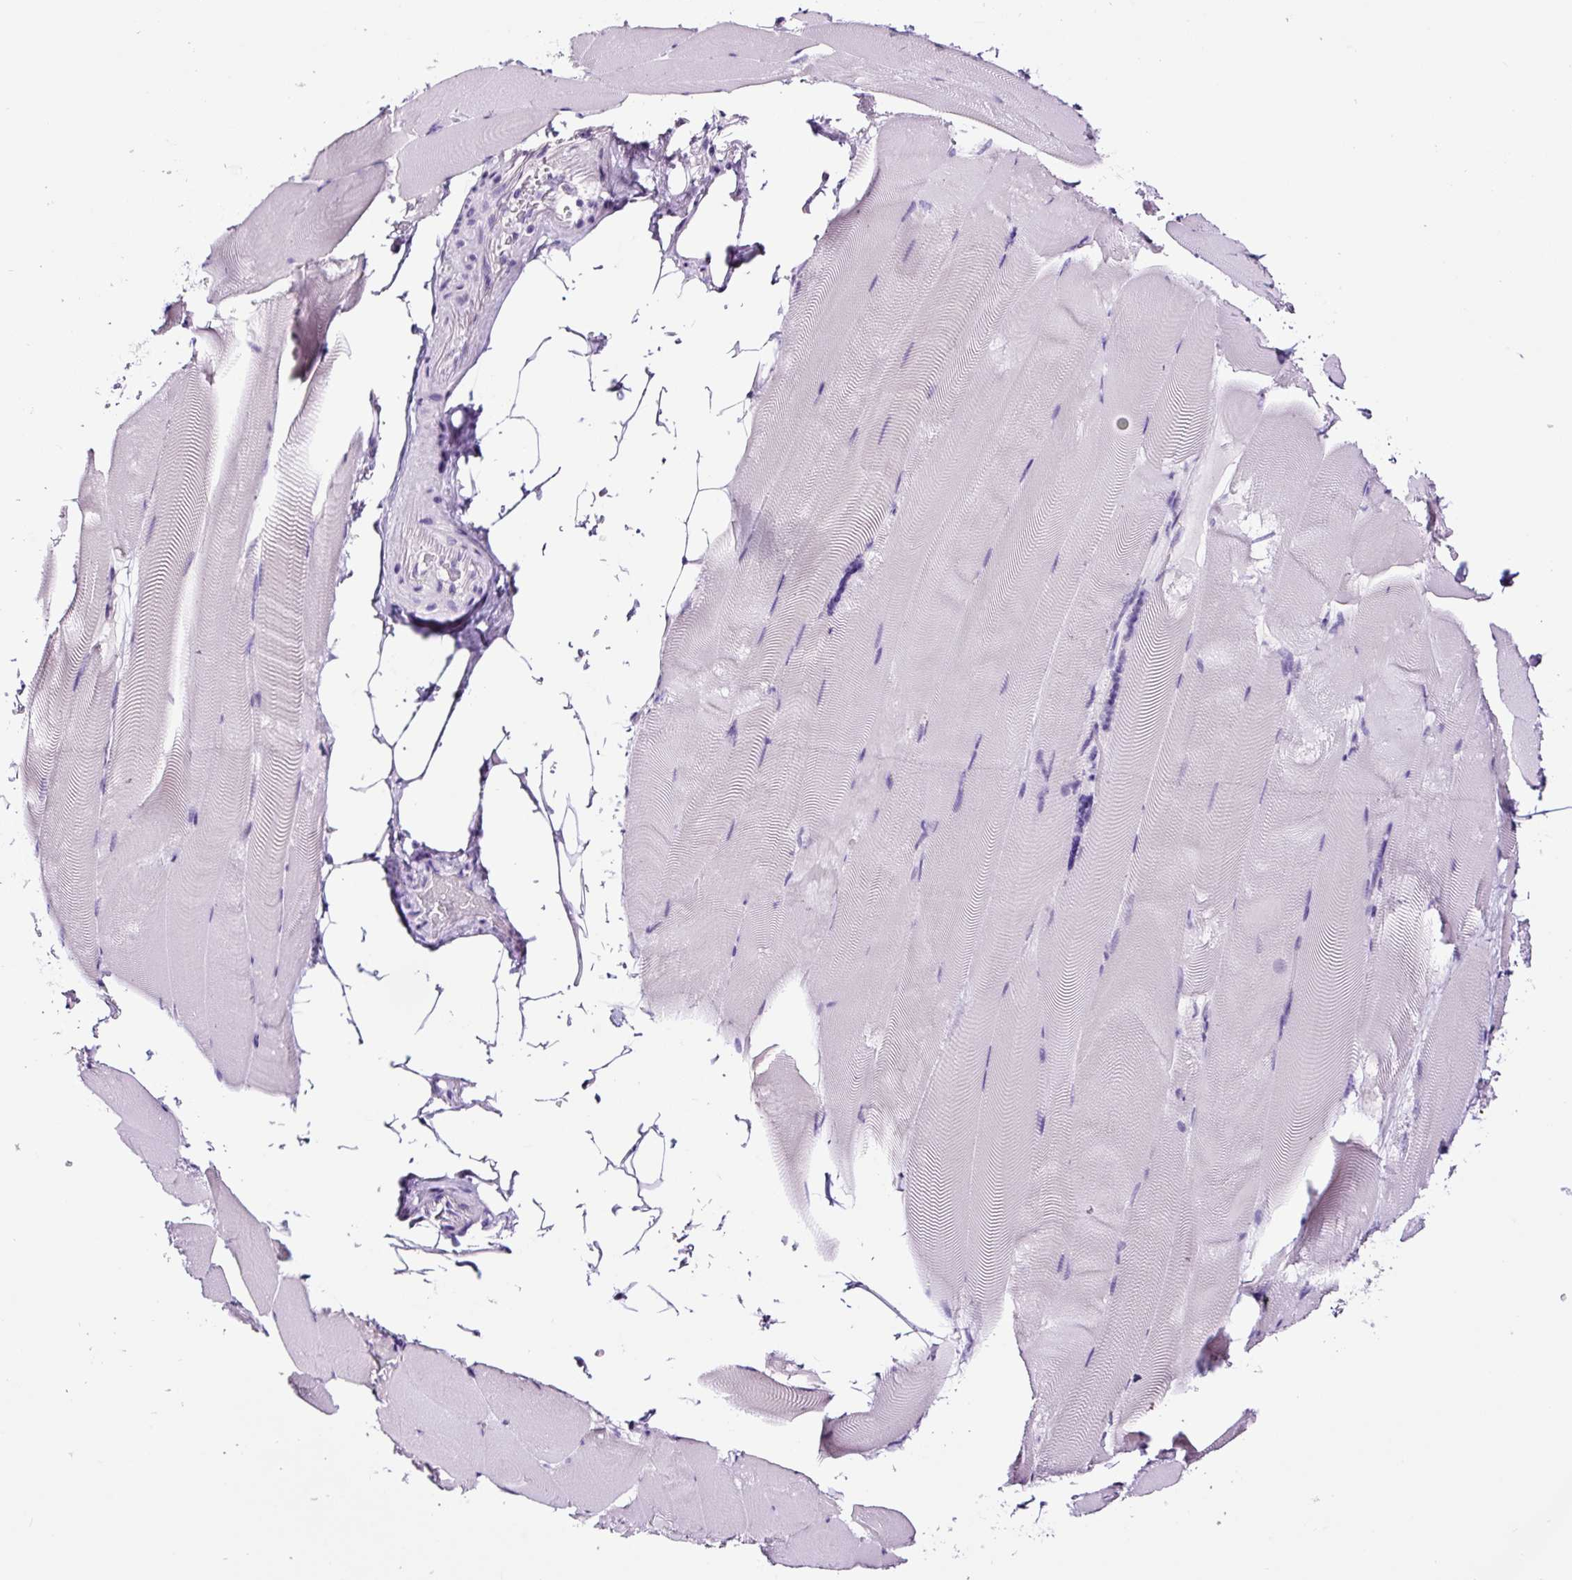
{"staining": {"intensity": "negative", "quantity": "none", "location": "none"}, "tissue": "skeletal muscle", "cell_type": "Myocytes", "image_type": "normal", "snomed": [{"axis": "morphology", "description": "Normal tissue, NOS"}, {"axis": "topography", "description": "Skeletal muscle"}], "caption": "The micrograph exhibits no staining of myocytes in benign skeletal muscle.", "gene": "FBXL7", "patient": {"sex": "female", "age": 64}}